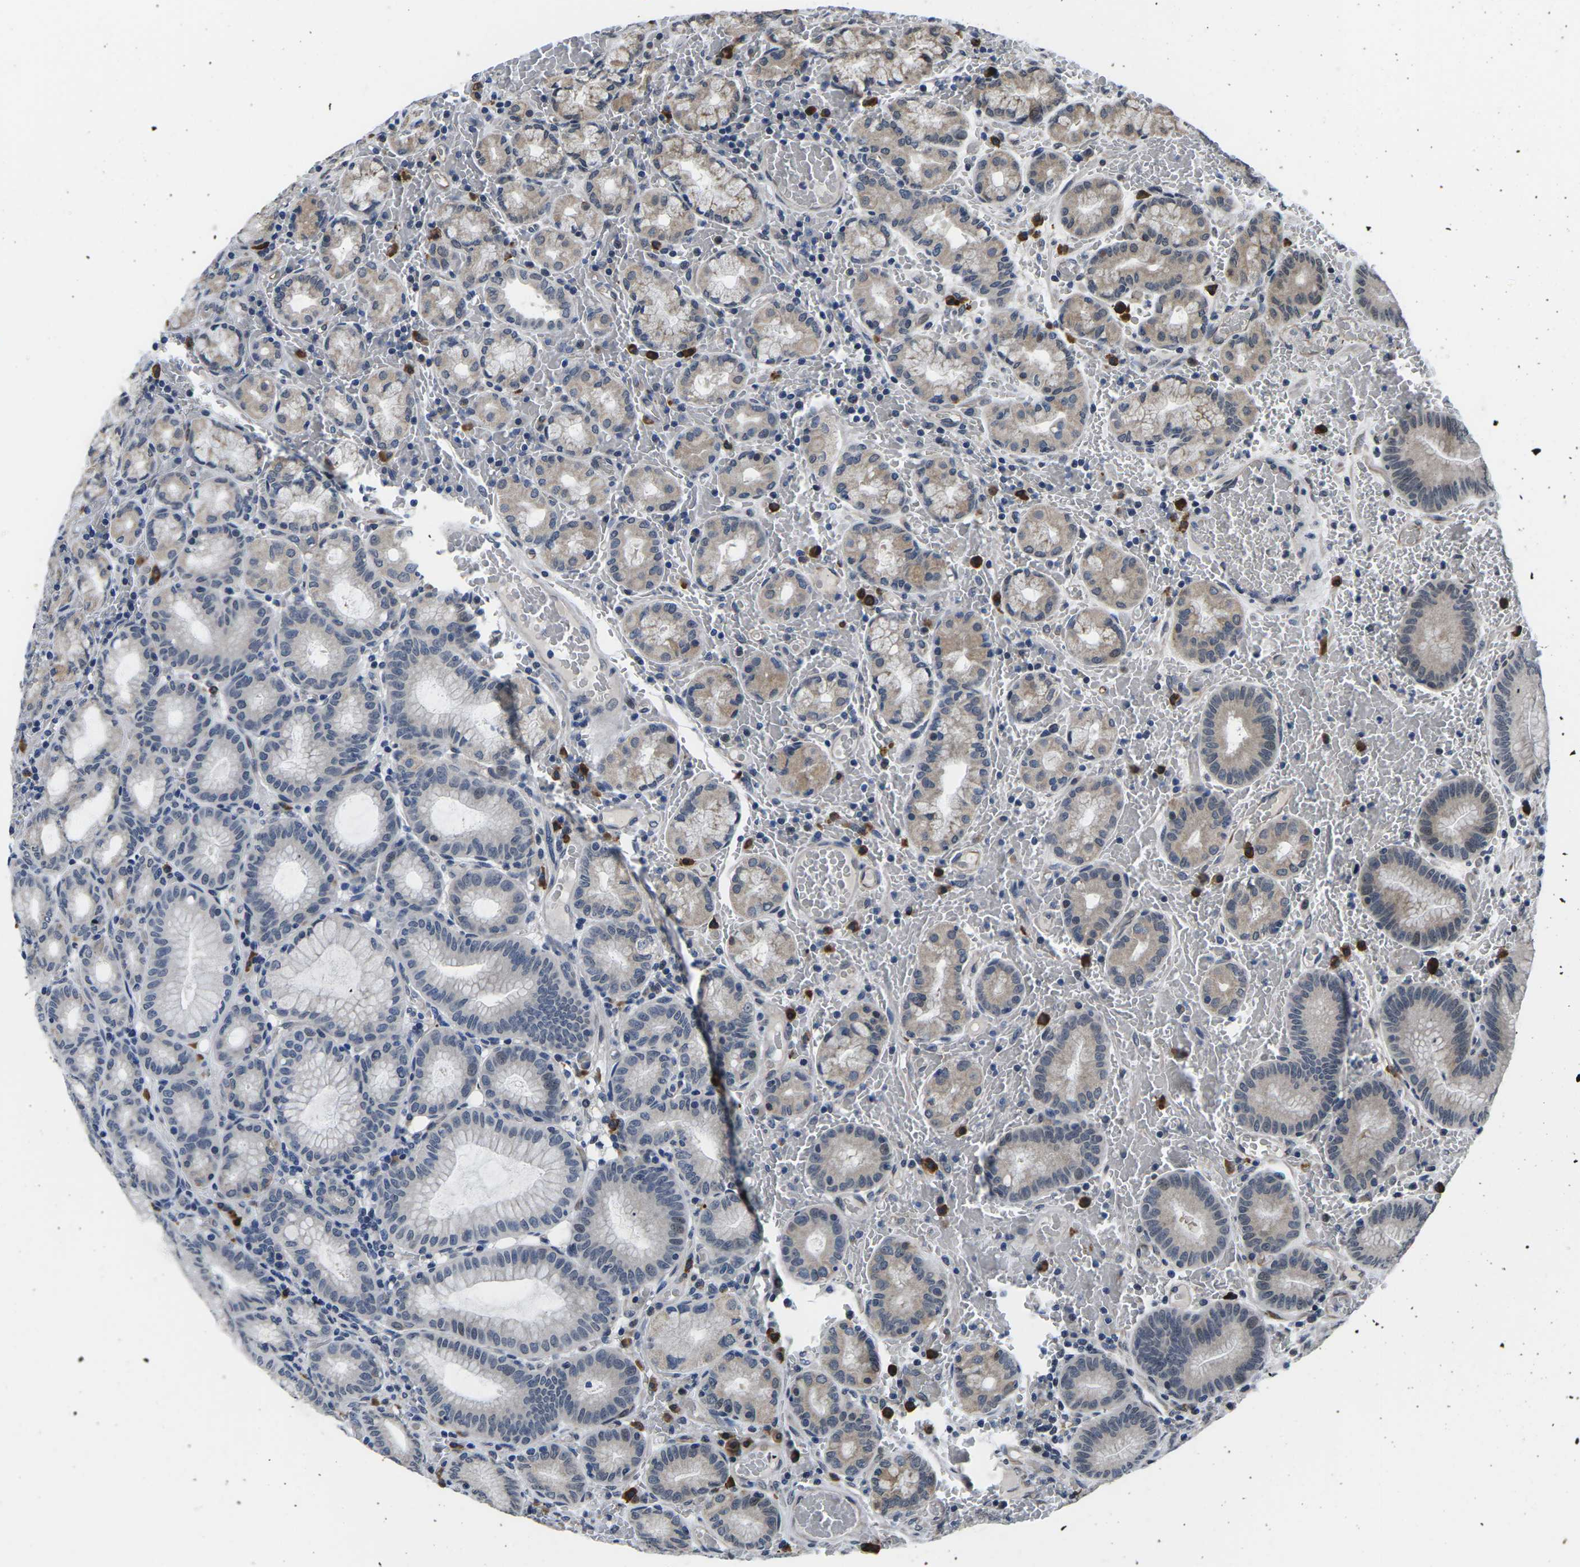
{"staining": {"intensity": "weak", "quantity": "25%-75%", "location": "cytoplasmic/membranous"}, "tissue": "stomach", "cell_type": "Glandular cells", "image_type": "normal", "snomed": [{"axis": "morphology", "description": "Normal tissue, NOS"}, {"axis": "morphology", "description": "Carcinoid, malignant, NOS"}, {"axis": "topography", "description": "Stomach, upper"}], "caption": "Benign stomach shows weak cytoplasmic/membranous expression in about 25%-75% of glandular cells (brown staining indicates protein expression, while blue staining denotes nuclei)..", "gene": "CCNE1", "patient": {"sex": "male", "age": 39}}